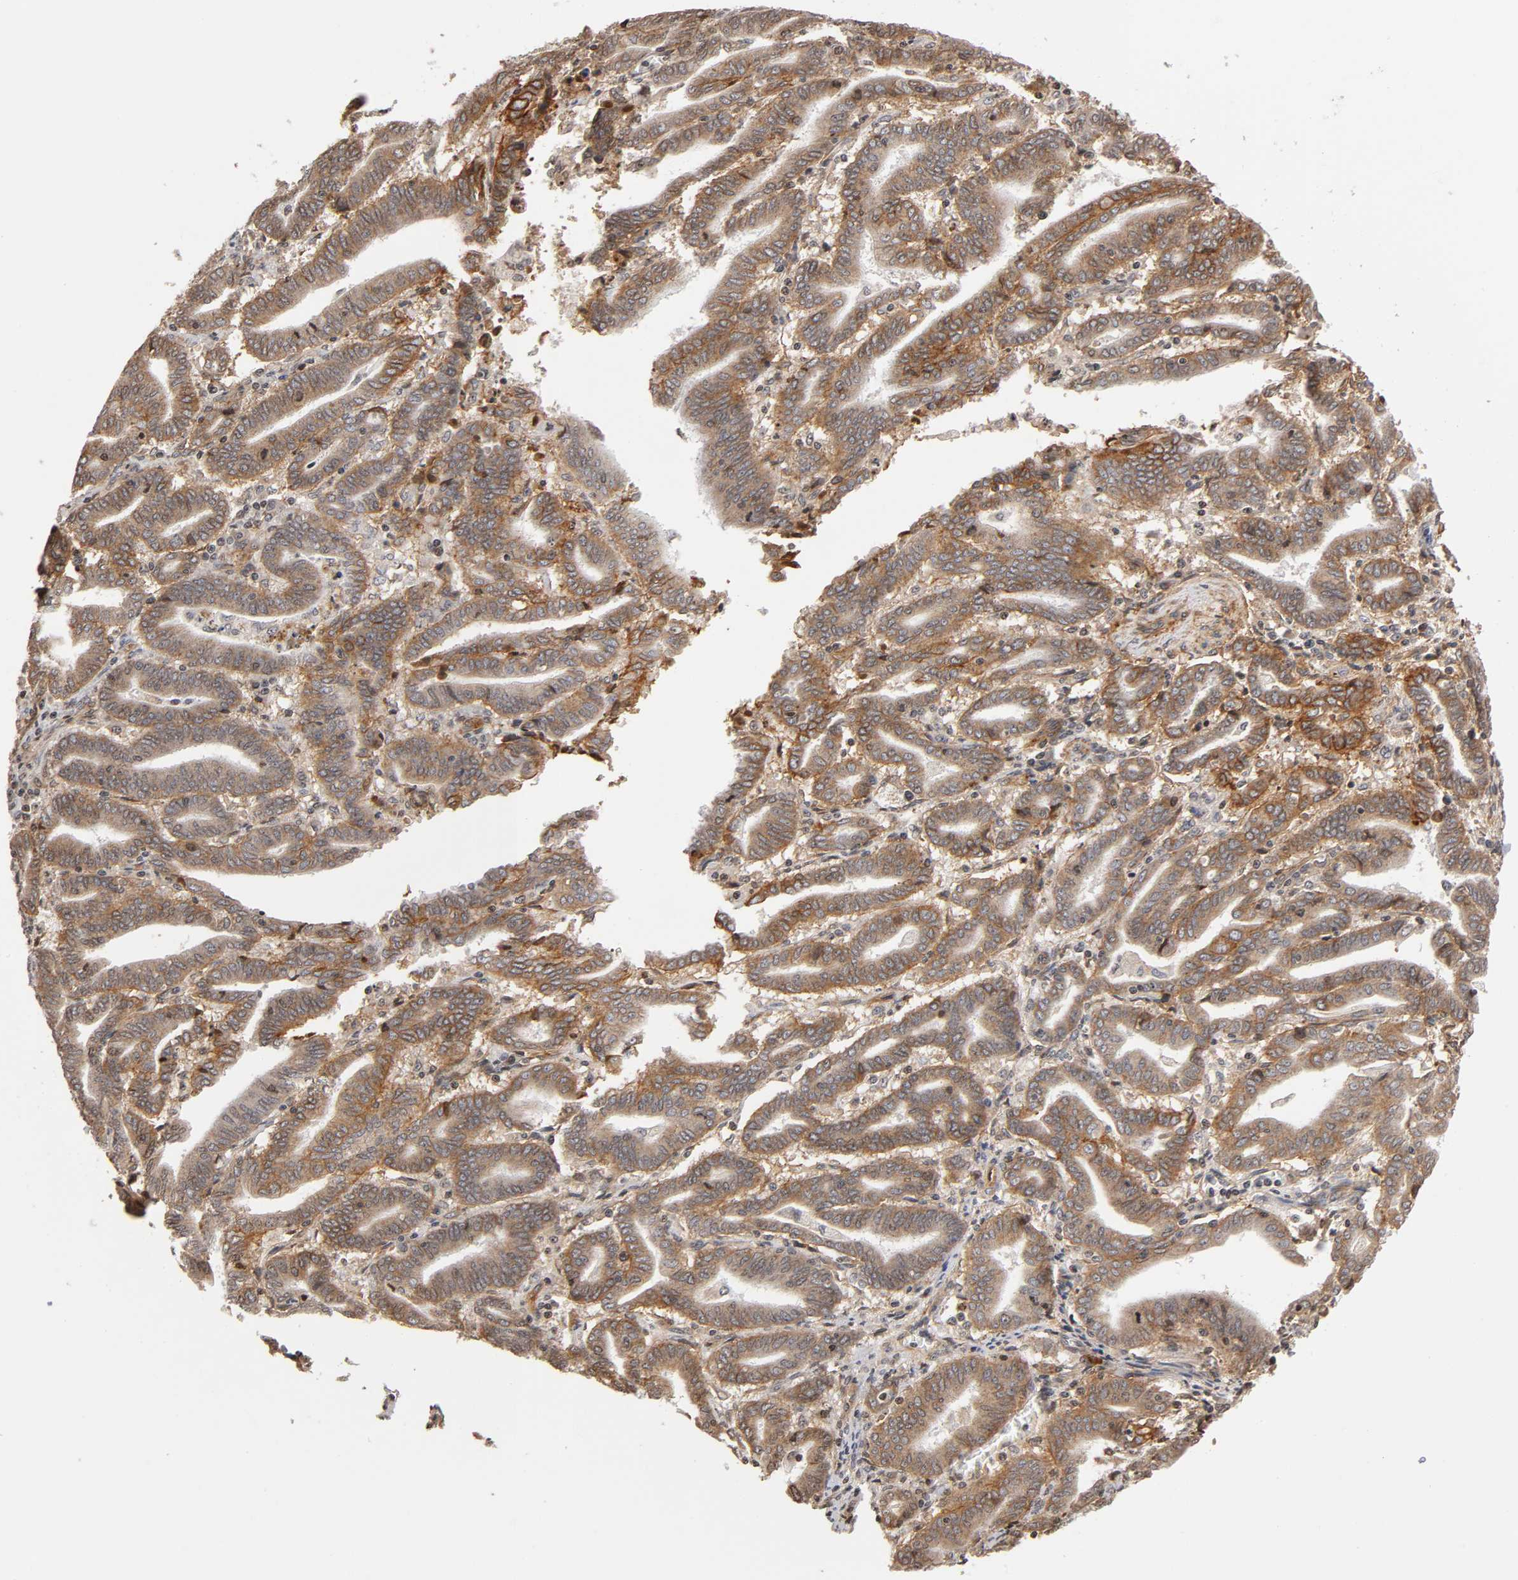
{"staining": {"intensity": "weak", "quantity": ">75%", "location": "cytoplasmic/membranous"}, "tissue": "endometrial cancer", "cell_type": "Tumor cells", "image_type": "cancer", "snomed": [{"axis": "morphology", "description": "Adenocarcinoma, NOS"}, {"axis": "topography", "description": "Uterus"}], "caption": "Immunohistochemistry (IHC) image of neoplastic tissue: adenocarcinoma (endometrial) stained using immunohistochemistry (IHC) exhibits low levels of weak protein expression localized specifically in the cytoplasmic/membranous of tumor cells, appearing as a cytoplasmic/membranous brown color.", "gene": "ITGAV", "patient": {"sex": "female", "age": 83}}